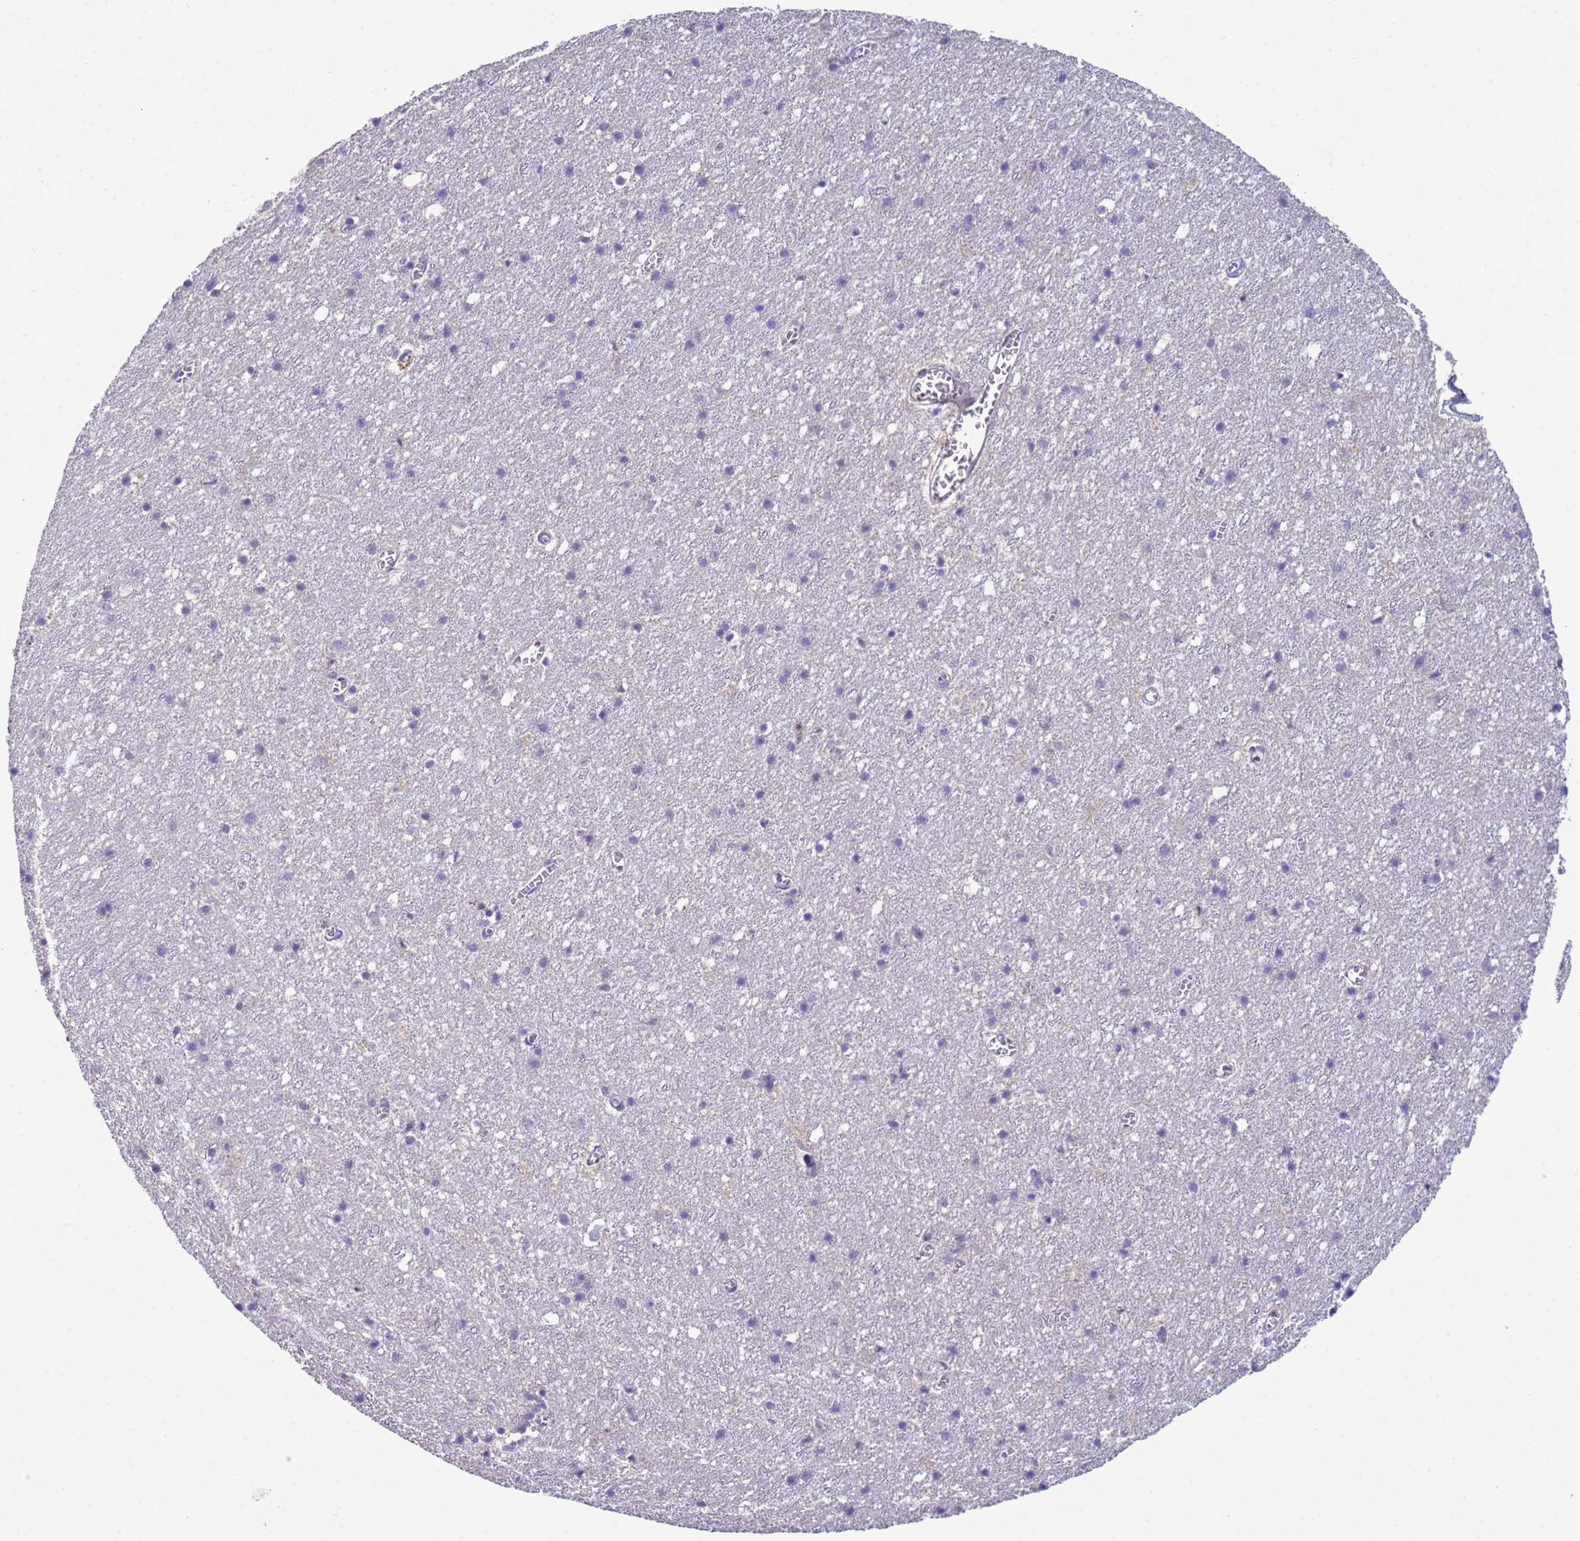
{"staining": {"intensity": "negative", "quantity": "none", "location": "none"}, "tissue": "cerebral cortex", "cell_type": "Endothelial cells", "image_type": "normal", "snomed": [{"axis": "morphology", "description": "Normal tissue, NOS"}, {"axis": "topography", "description": "Cerebral cortex"}], "caption": "Immunohistochemistry (IHC) micrograph of unremarkable cerebral cortex: human cerebral cortex stained with DAB reveals no significant protein staining in endothelial cells.", "gene": "KLHL13", "patient": {"sex": "female", "age": 64}}